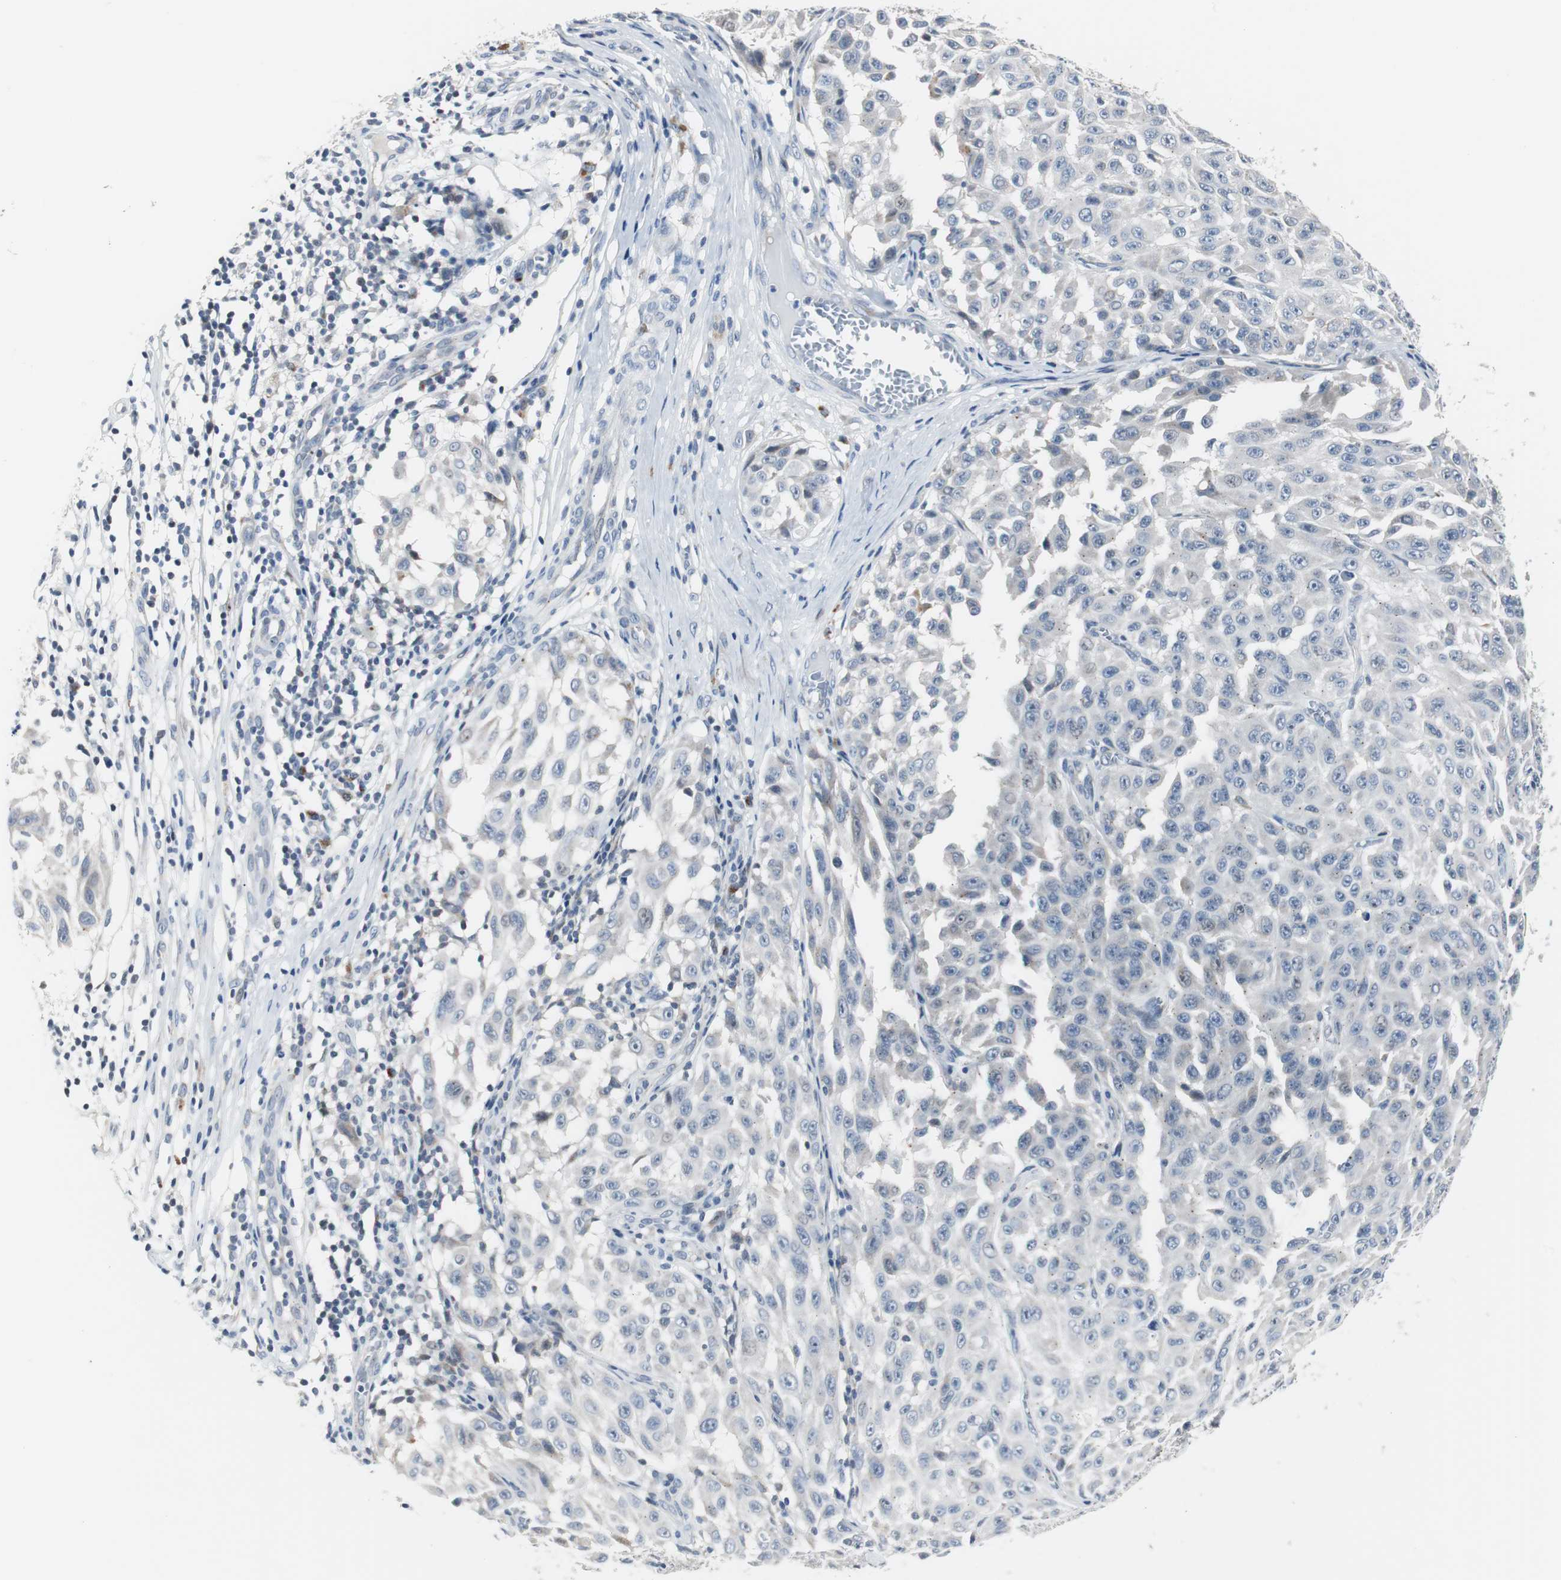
{"staining": {"intensity": "negative", "quantity": "none", "location": "none"}, "tissue": "melanoma", "cell_type": "Tumor cells", "image_type": "cancer", "snomed": [{"axis": "morphology", "description": "Malignant melanoma, NOS"}, {"axis": "topography", "description": "Skin"}], "caption": "An immunohistochemistry photomicrograph of melanoma is shown. There is no staining in tumor cells of melanoma.", "gene": "SOX30", "patient": {"sex": "male", "age": 30}}